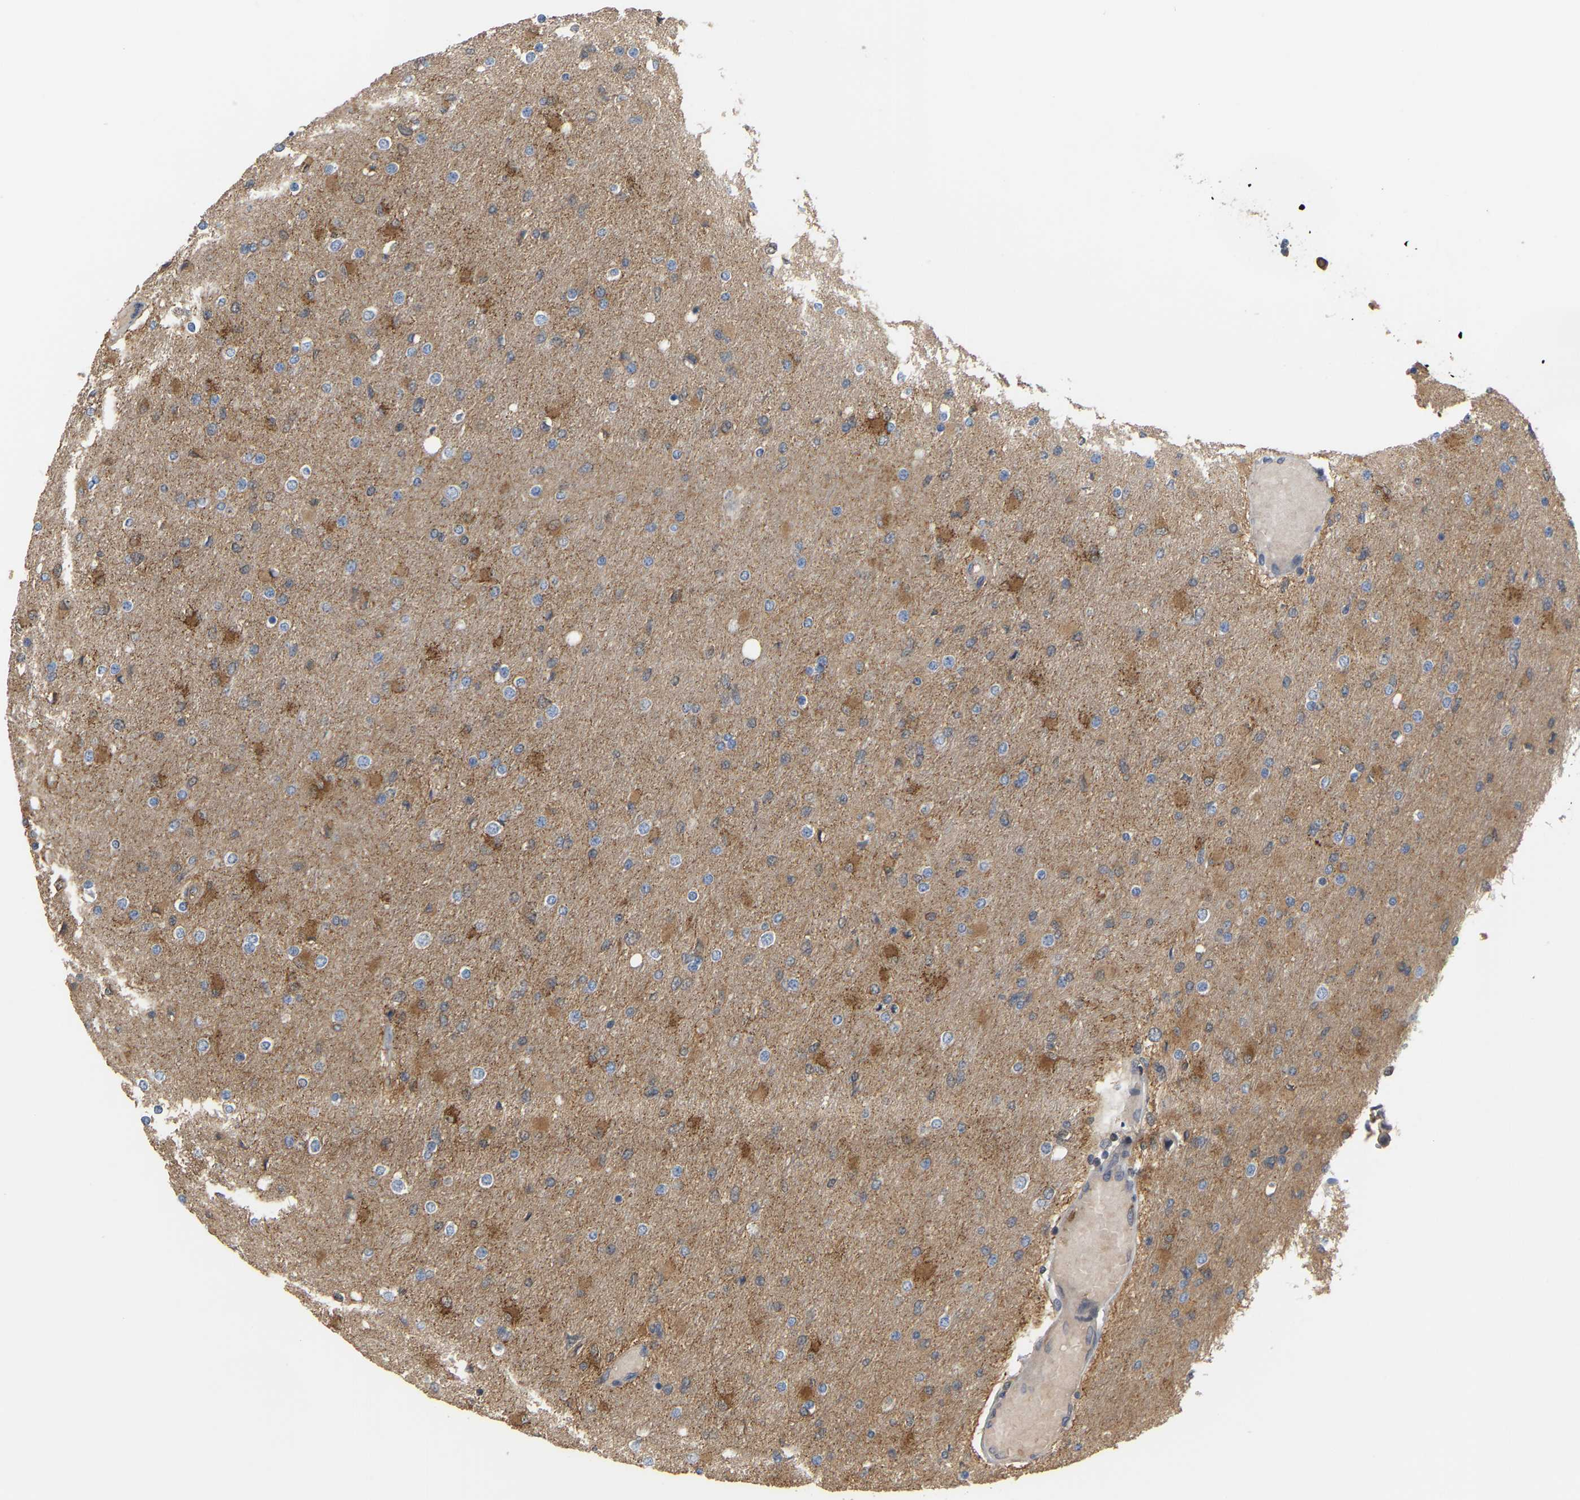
{"staining": {"intensity": "moderate", "quantity": "25%-75%", "location": "cytoplasmic/membranous"}, "tissue": "glioma", "cell_type": "Tumor cells", "image_type": "cancer", "snomed": [{"axis": "morphology", "description": "Glioma, malignant, High grade"}, {"axis": "topography", "description": "Cerebral cortex"}], "caption": "Tumor cells reveal medium levels of moderate cytoplasmic/membranous positivity in about 25%-75% of cells in human high-grade glioma (malignant). (Stains: DAB (3,3'-diaminobenzidine) in brown, nuclei in blue, Microscopy: brightfield microscopy at high magnification).", "gene": "MTPN", "patient": {"sex": "female", "age": 36}}